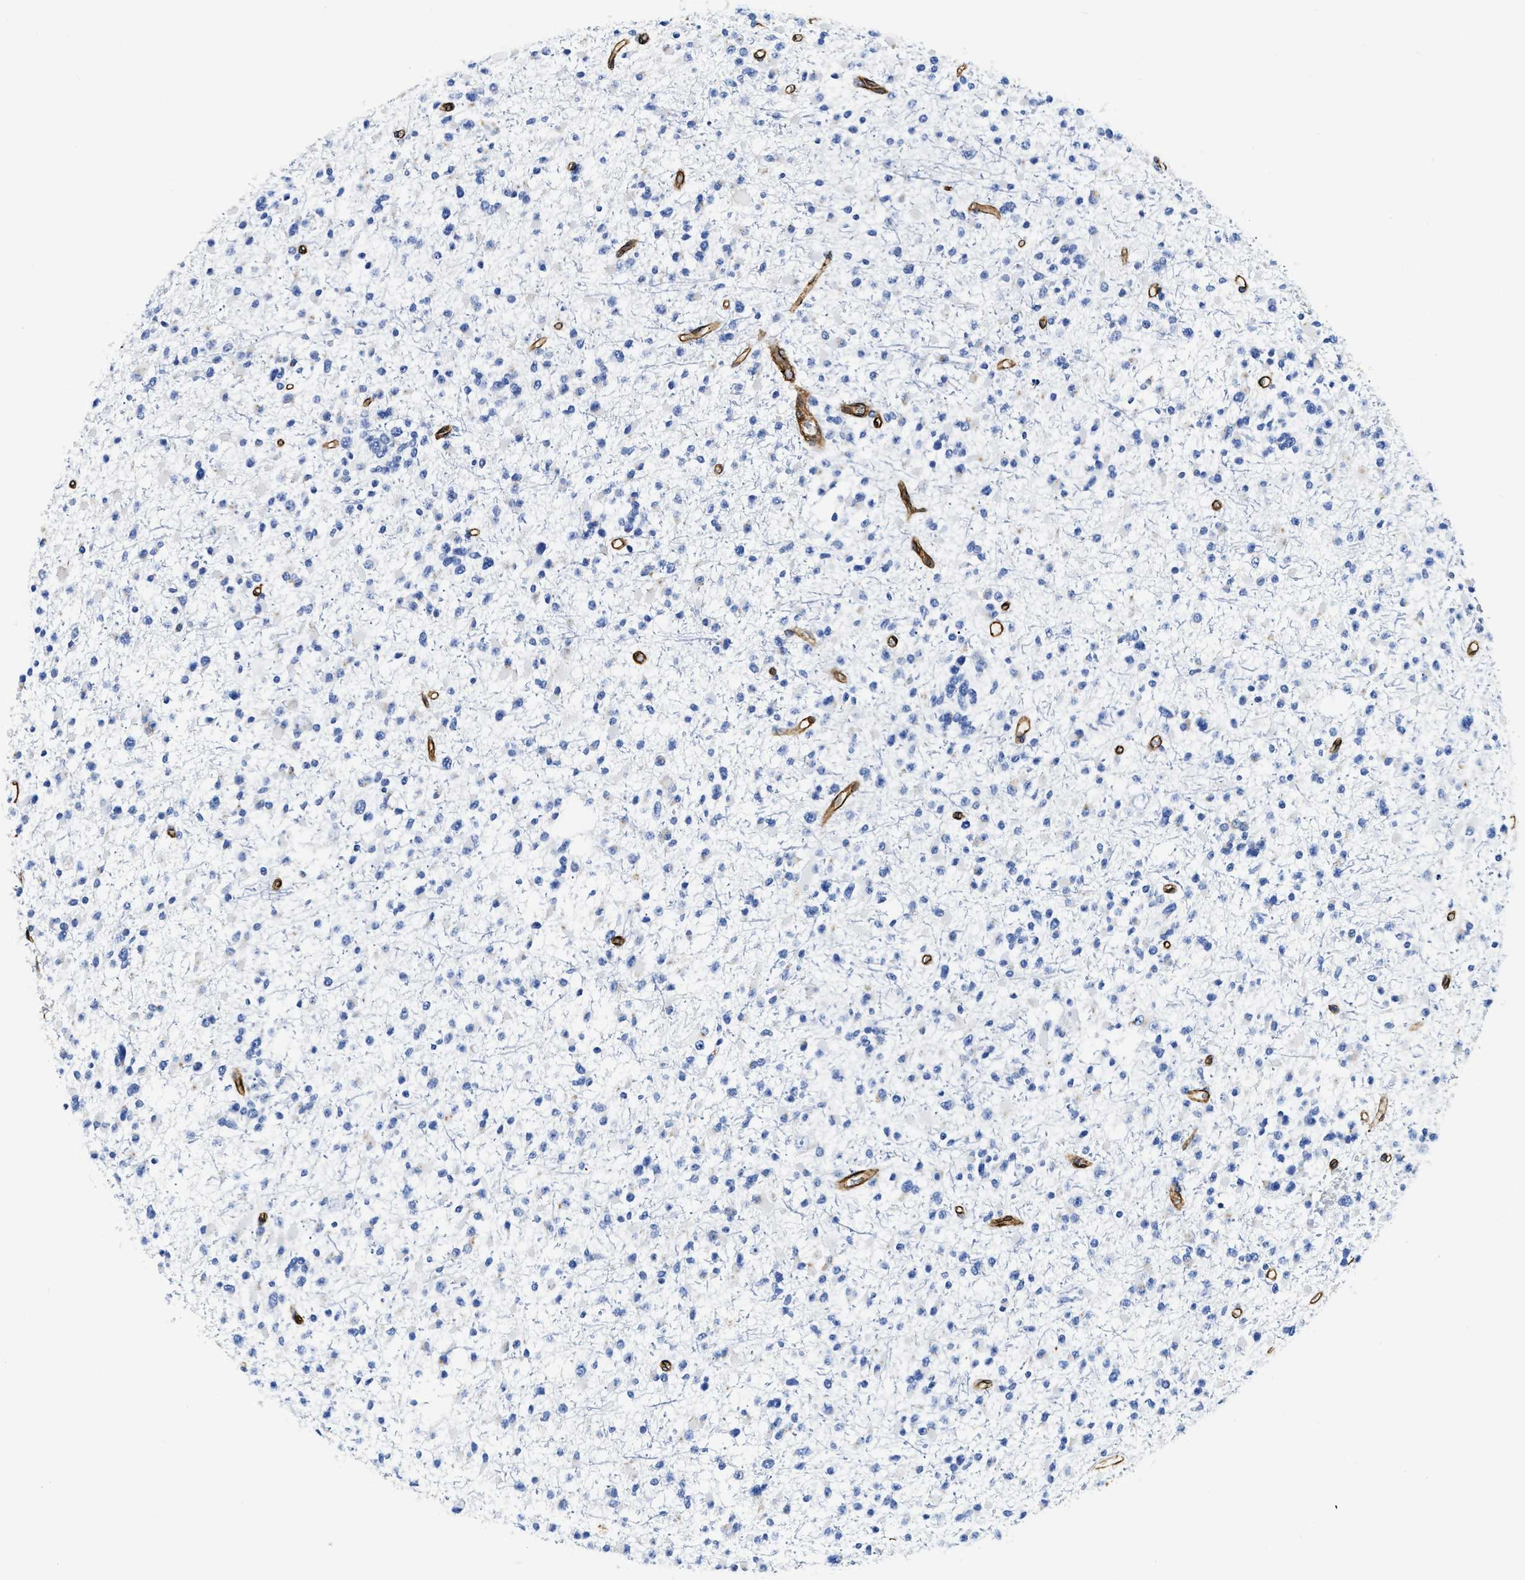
{"staining": {"intensity": "negative", "quantity": "none", "location": "none"}, "tissue": "glioma", "cell_type": "Tumor cells", "image_type": "cancer", "snomed": [{"axis": "morphology", "description": "Glioma, malignant, Low grade"}, {"axis": "topography", "description": "Brain"}], "caption": "IHC histopathology image of human malignant low-grade glioma stained for a protein (brown), which shows no staining in tumor cells.", "gene": "TVP23B", "patient": {"sex": "female", "age": 22}}